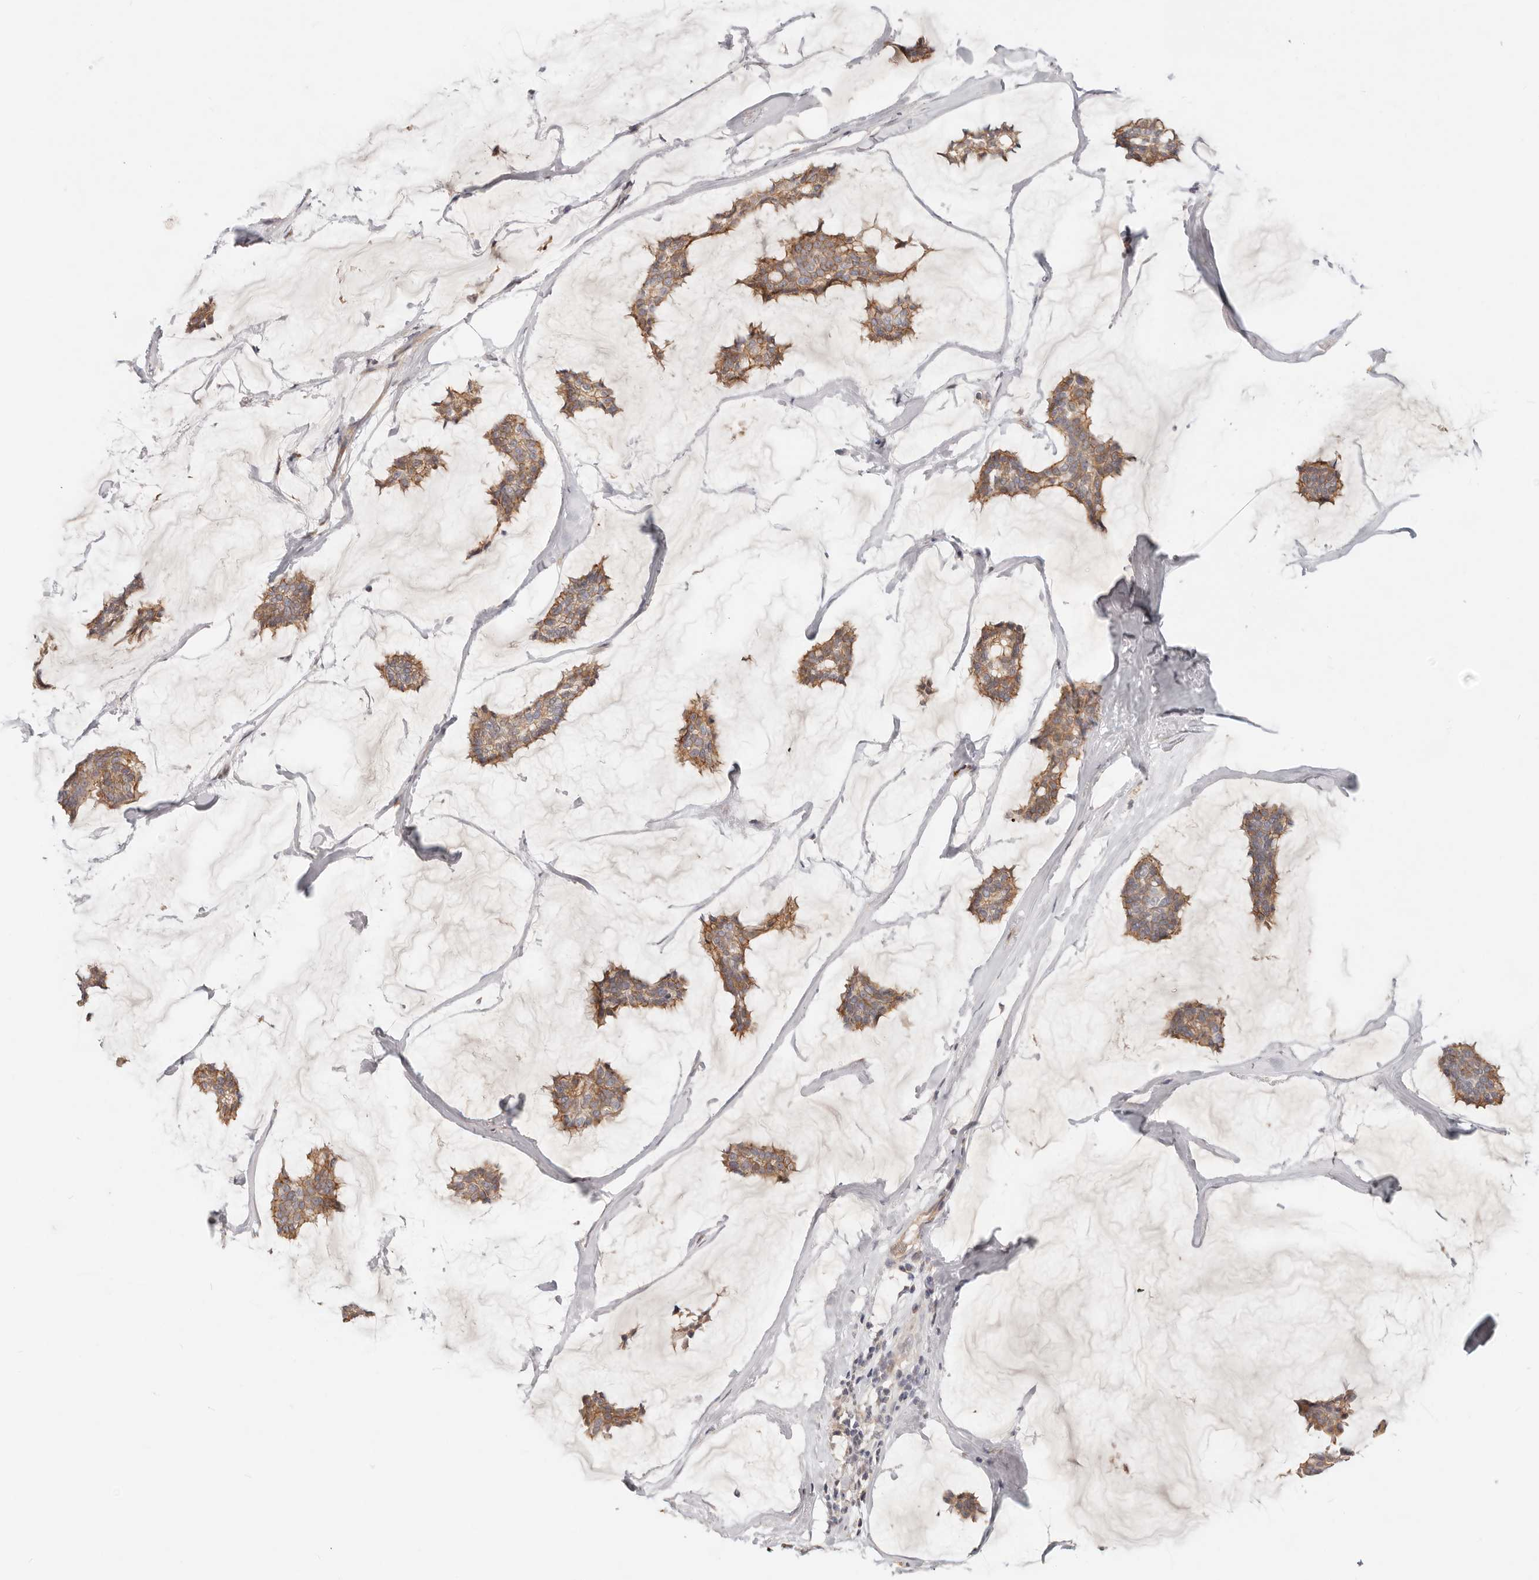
{"staining": {"intensity": "moderate", "quantity": ">75%", "location": "cytoplasmic/membranous"}, "tissue": "breast cancer", "cell_type": "Tumor cells", "image_type": "cancer", "snomed": [{"axis": "morphology", "description": "Duct carcinoma"}, {"axis": "topography", "description": "Breast"}], "caption": "Tumor cells demonstrate moderate cytoplasmic/membranous expression in about >75% of cells in breast invasive ductal carcinoma. The staining was performed using DAB (3,3'-diaminobenzidine) to visualize the protein expression in brown, while the nuclei were stained in blue with hematoxylin (Magnification: 20x).", "gene": "ZRANB1", "patient": {"sex": "female", "age": 93}}